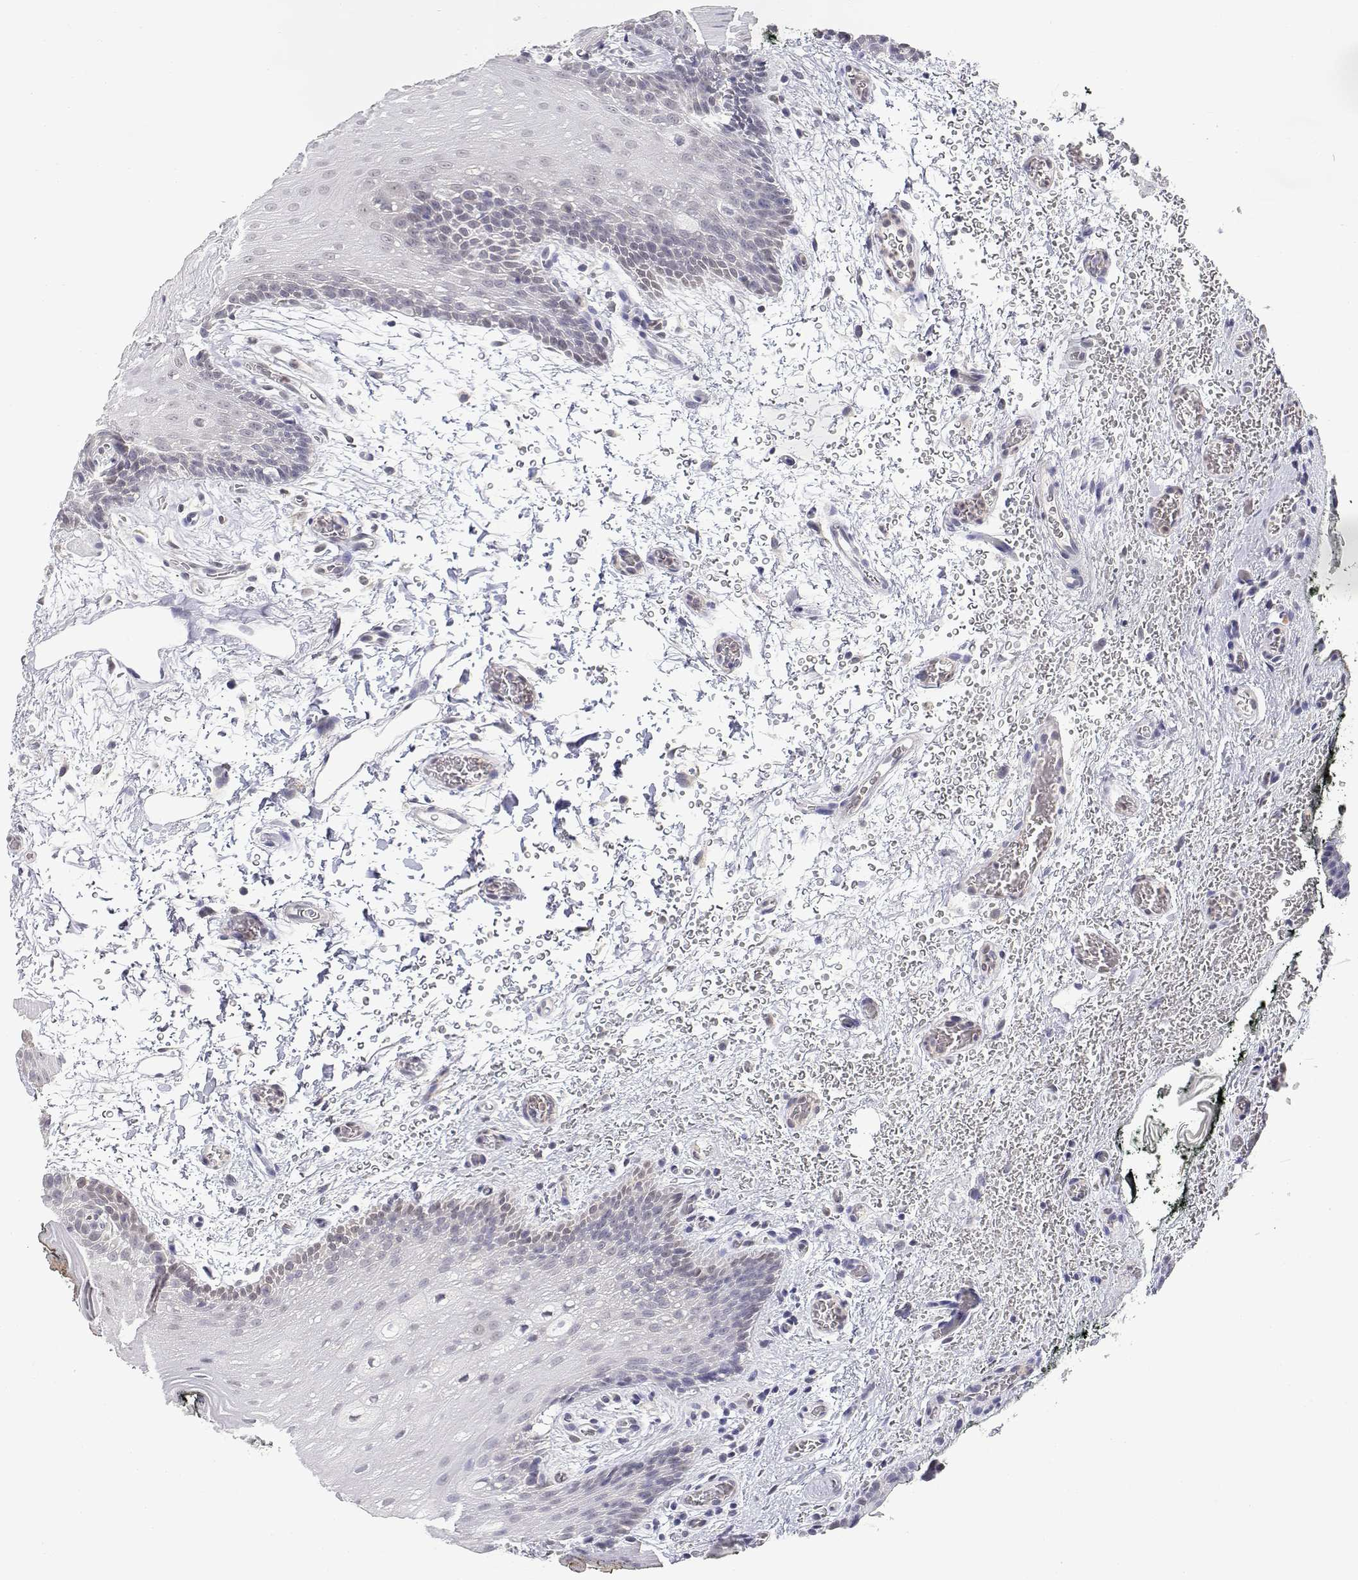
{"staining": {"intensity": "negative", "quantity": "none", "location": "none"}, "tissue": "oral mucosa", "cell_type": "Squamous epithelial cells", "image_type": "normal", "snomed": [{"axis": "morphology", "description": "Normal tissue, NOS"}, {"axis": "topography", "description": "Oral tissue"}, {"axis": "topography", "description": "Head-Neck"}], "caption": "A high-resolution histopathology image shows immunohistochemistry staining of unremarkable oral mucosa, which displays no significant expression in squamous epithelial cells.", "gene": "ADA", "patient": {"sex": "male", "age": 65}}